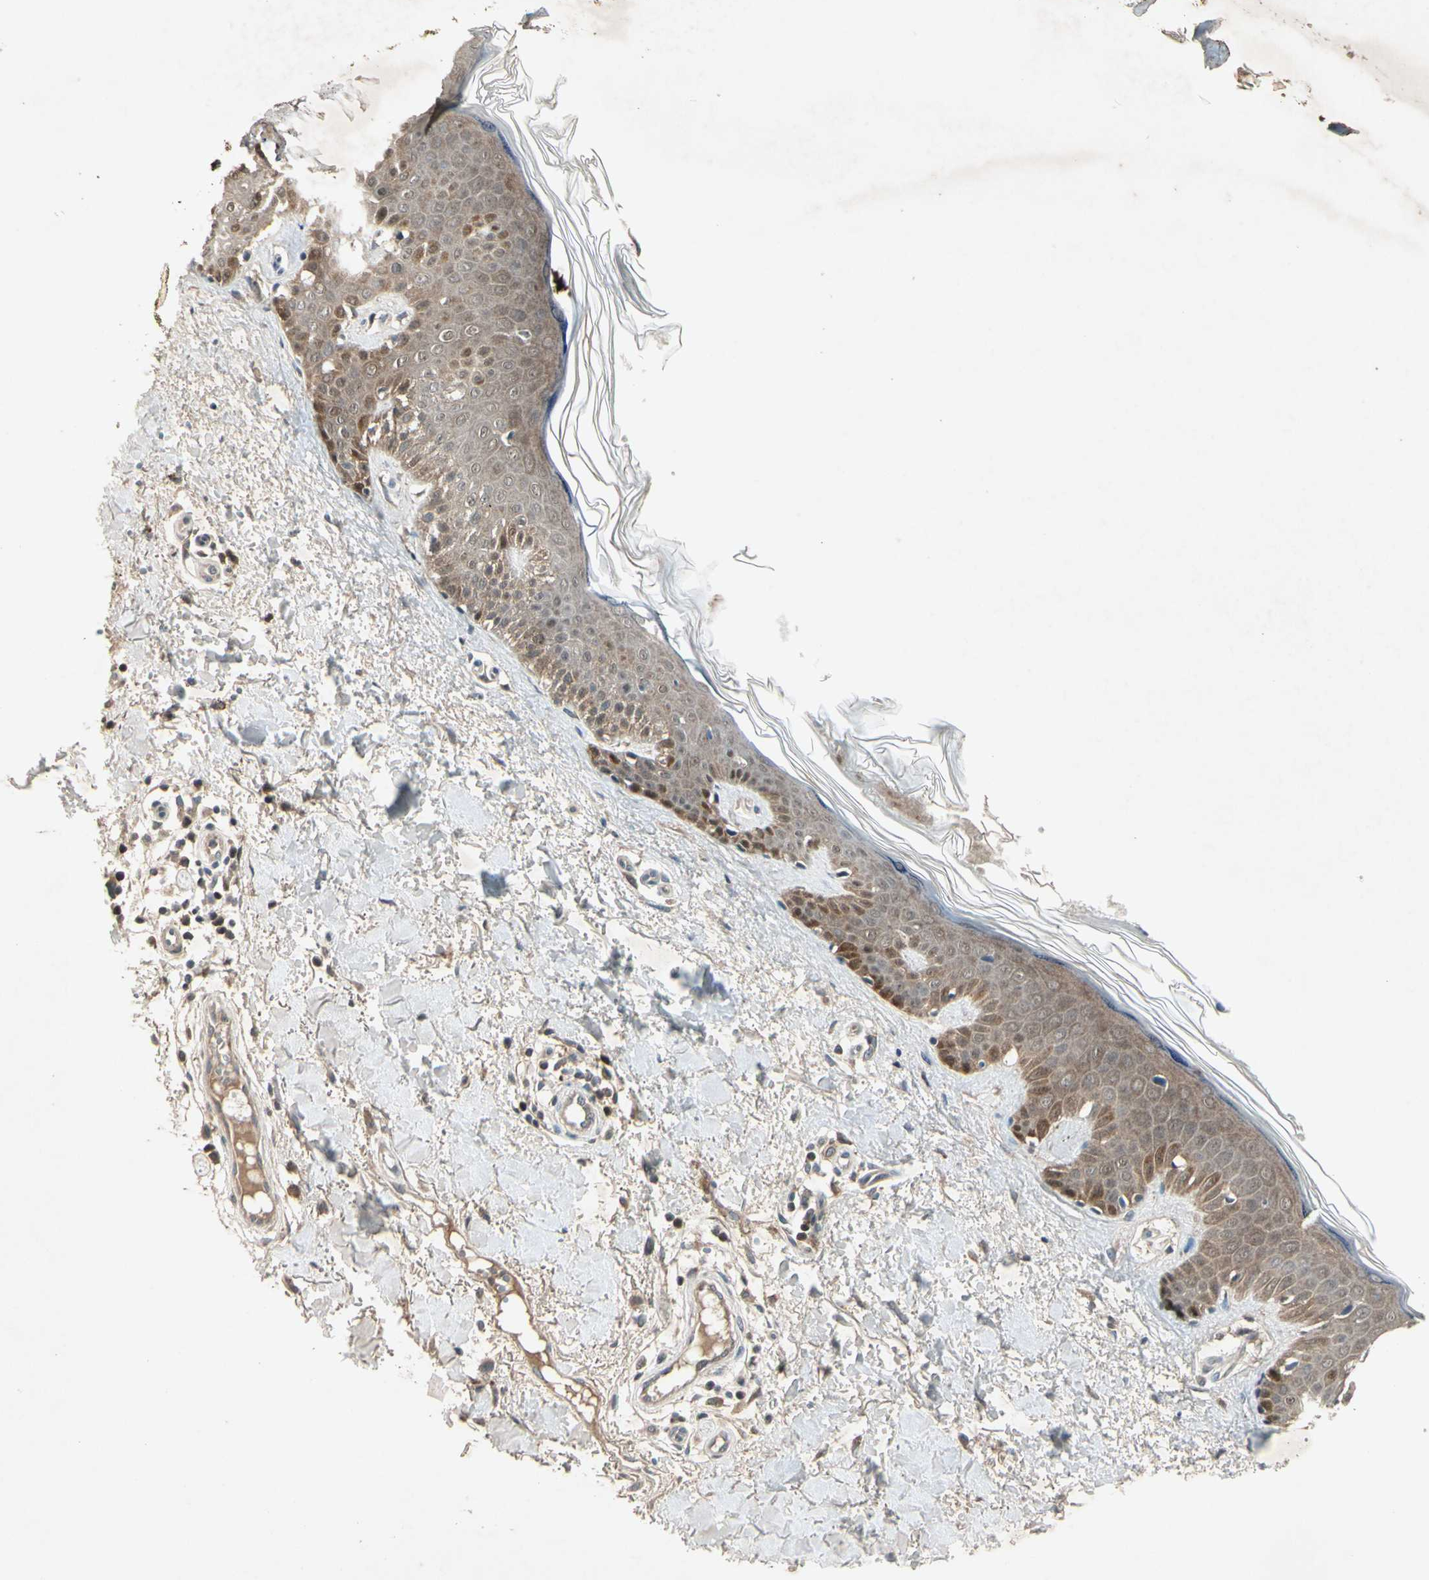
{"staining": {"intensity": "negative", "quantity": "none", "location": "none"}, "tissue": "skin", "cell_type": "Fibroblasts", "image_type": "normal", "snomed": [{"axis": "morphology", "description": "Normal tissue, NOS"}, {"axis": "topography", "description": "Skin"}], "caption": "A histopathology image of human skin is negative for staining in fibroblasts.", "gene": "FHDC1", "patient": {"sex": "male", "age": 67}}